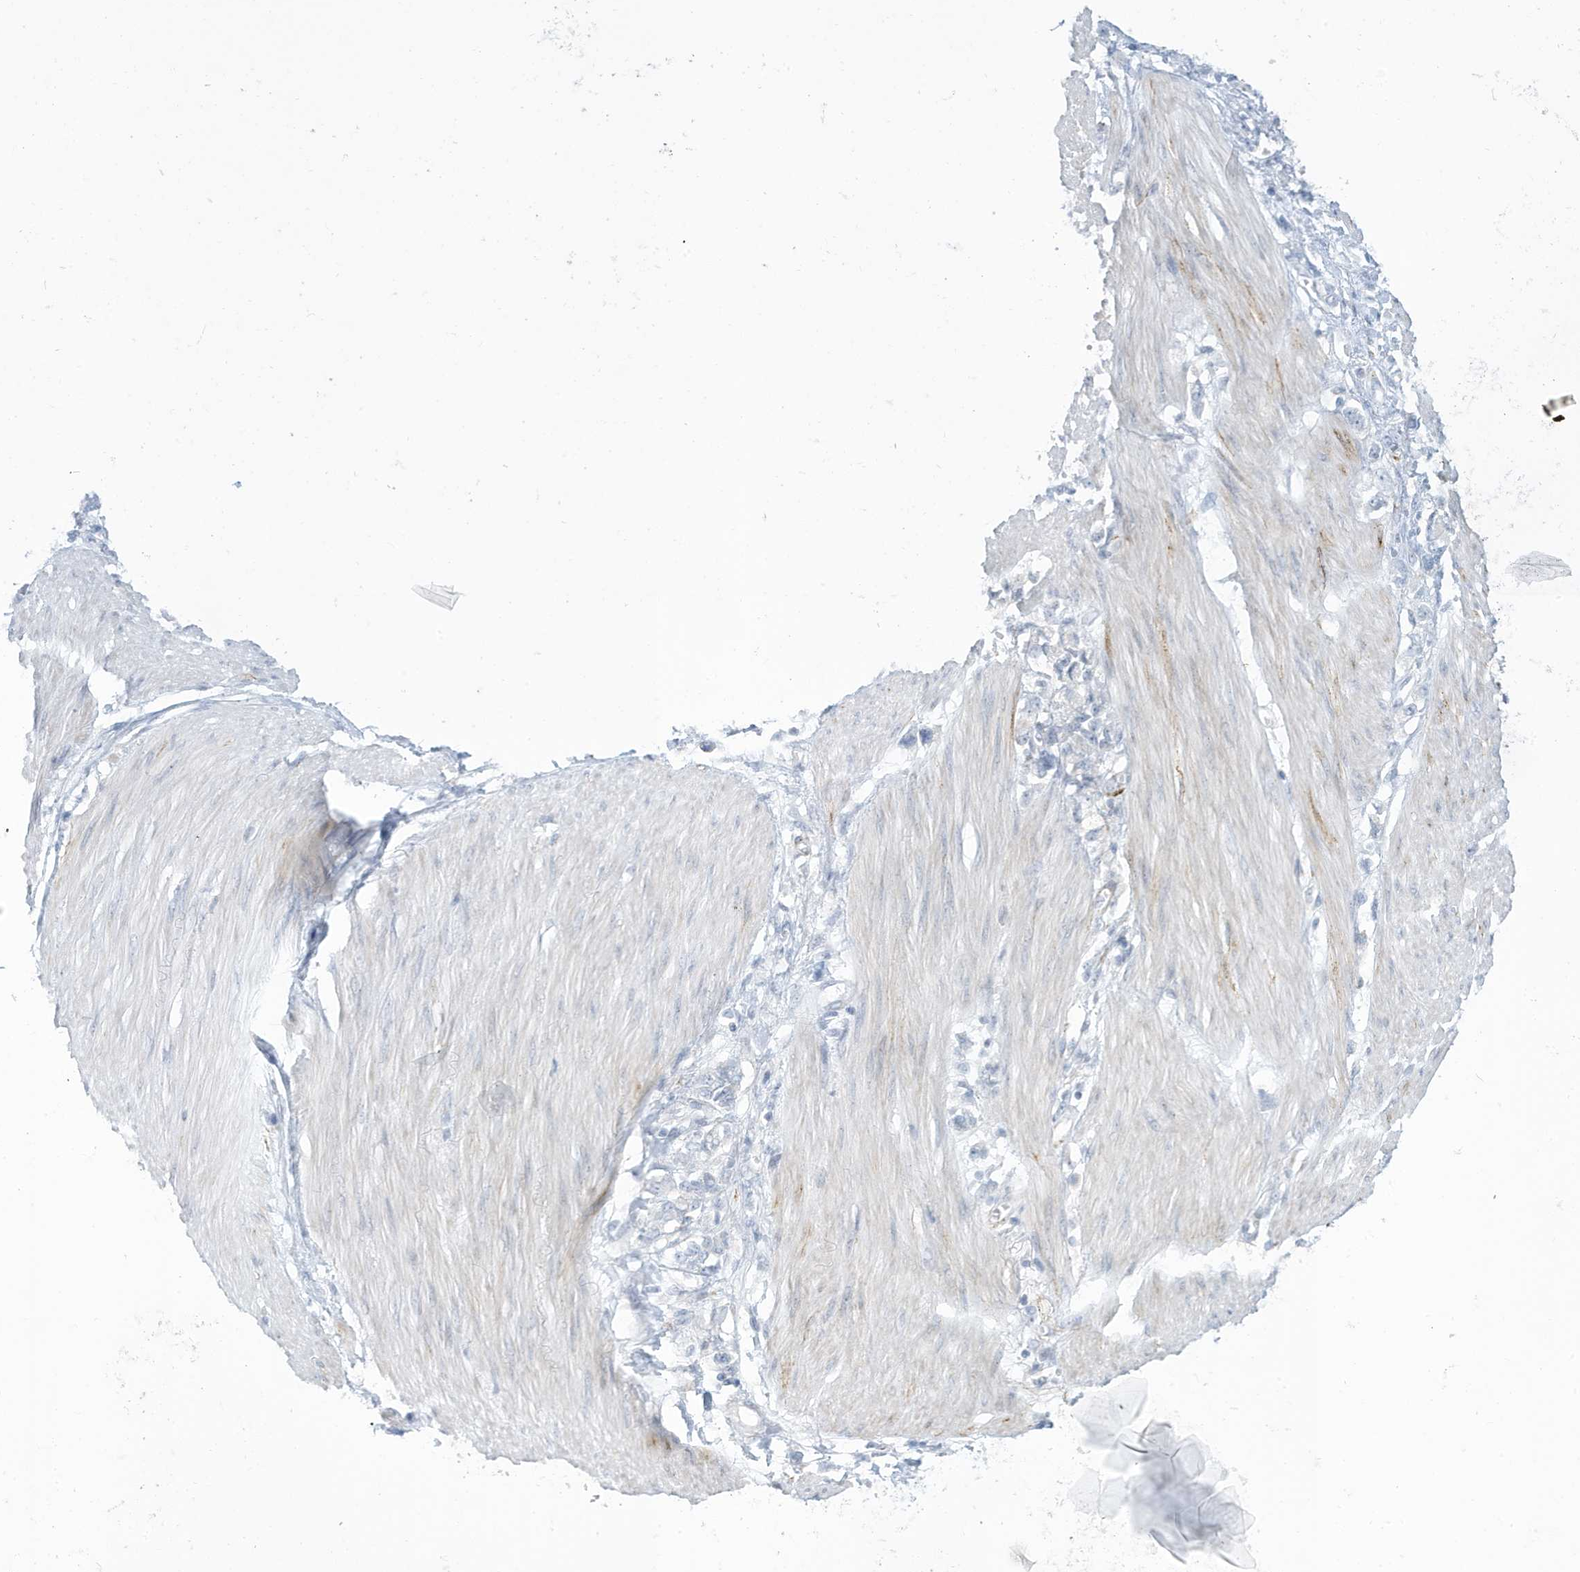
{"staining": {"intensity": "negative", "quantity": "none", "location": "none"}, "tissue": "stomach cancer", "cell_type": "Tumor cells", "image_type": "cancer", "snomed": [{"axis": "morphology", "description": "Adenocarcinoma, NOS"}, {"axis": "topography", "description": "Stomach"}], "caption": "Immunohistochemistry image of human stomach cancer stained for a protein (brown), which demonstrates no positivity in tumor cells.", "gene": "PERM1", "patient": {"sex": "female", "age": 76}}